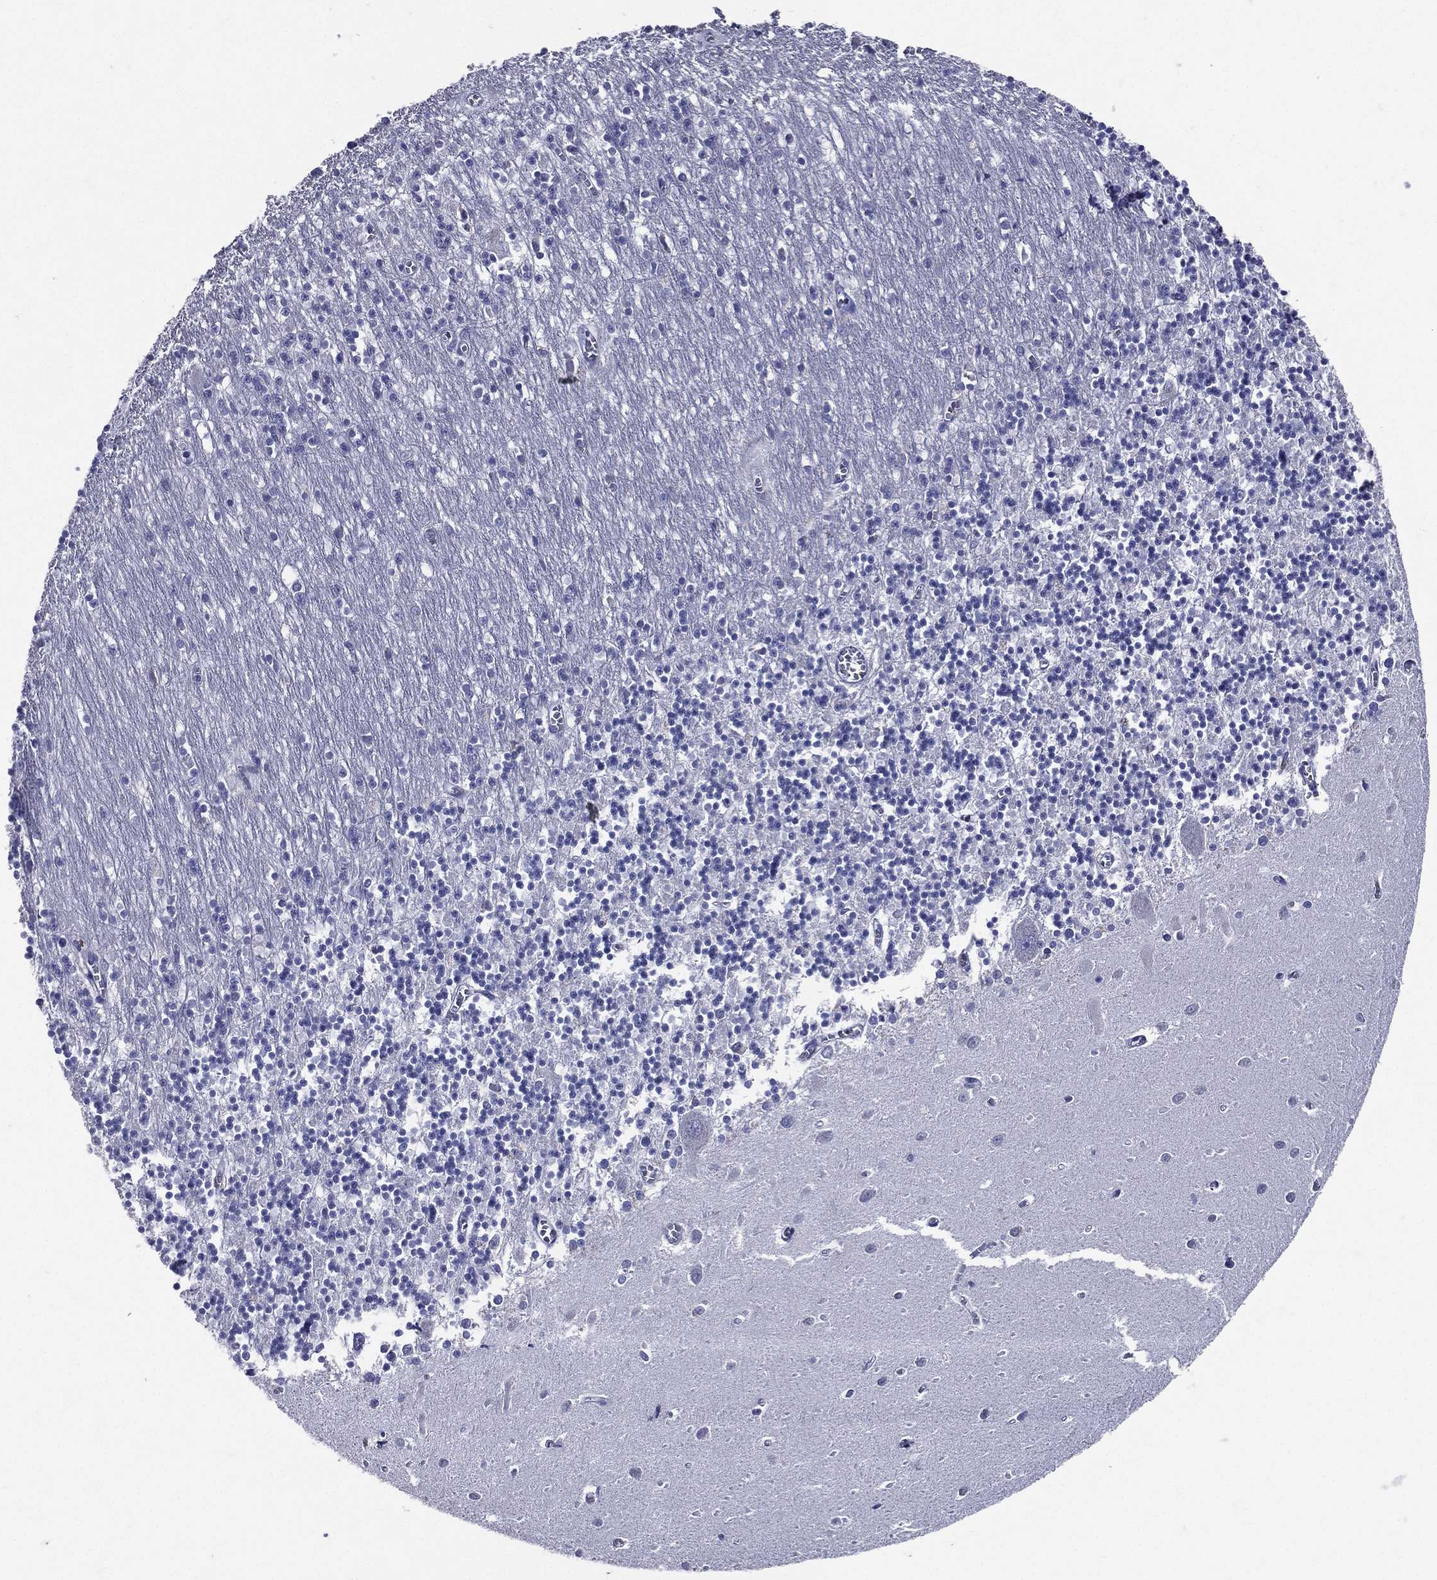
{"staining": {"intensity": "negative", "quantity": "none", "location": "none"}, "tissue": "cerebellum", "cell_type": "Cells in granular layer", "image_type": "normal", "snomed": [{"axis": "morphology", "description": "Normal tissue, NOS"}, {"axis": "topography", "description": "Cerebellum"}], "caption": "Immunohistochemistry (IHC) photomicrograph of unremarkable human cerebellum stained for a protein (brown), which reveals no positivity in cells in granular layer.", "gene": "TGM1", "patient": {"sex": "female", "age": 64}}